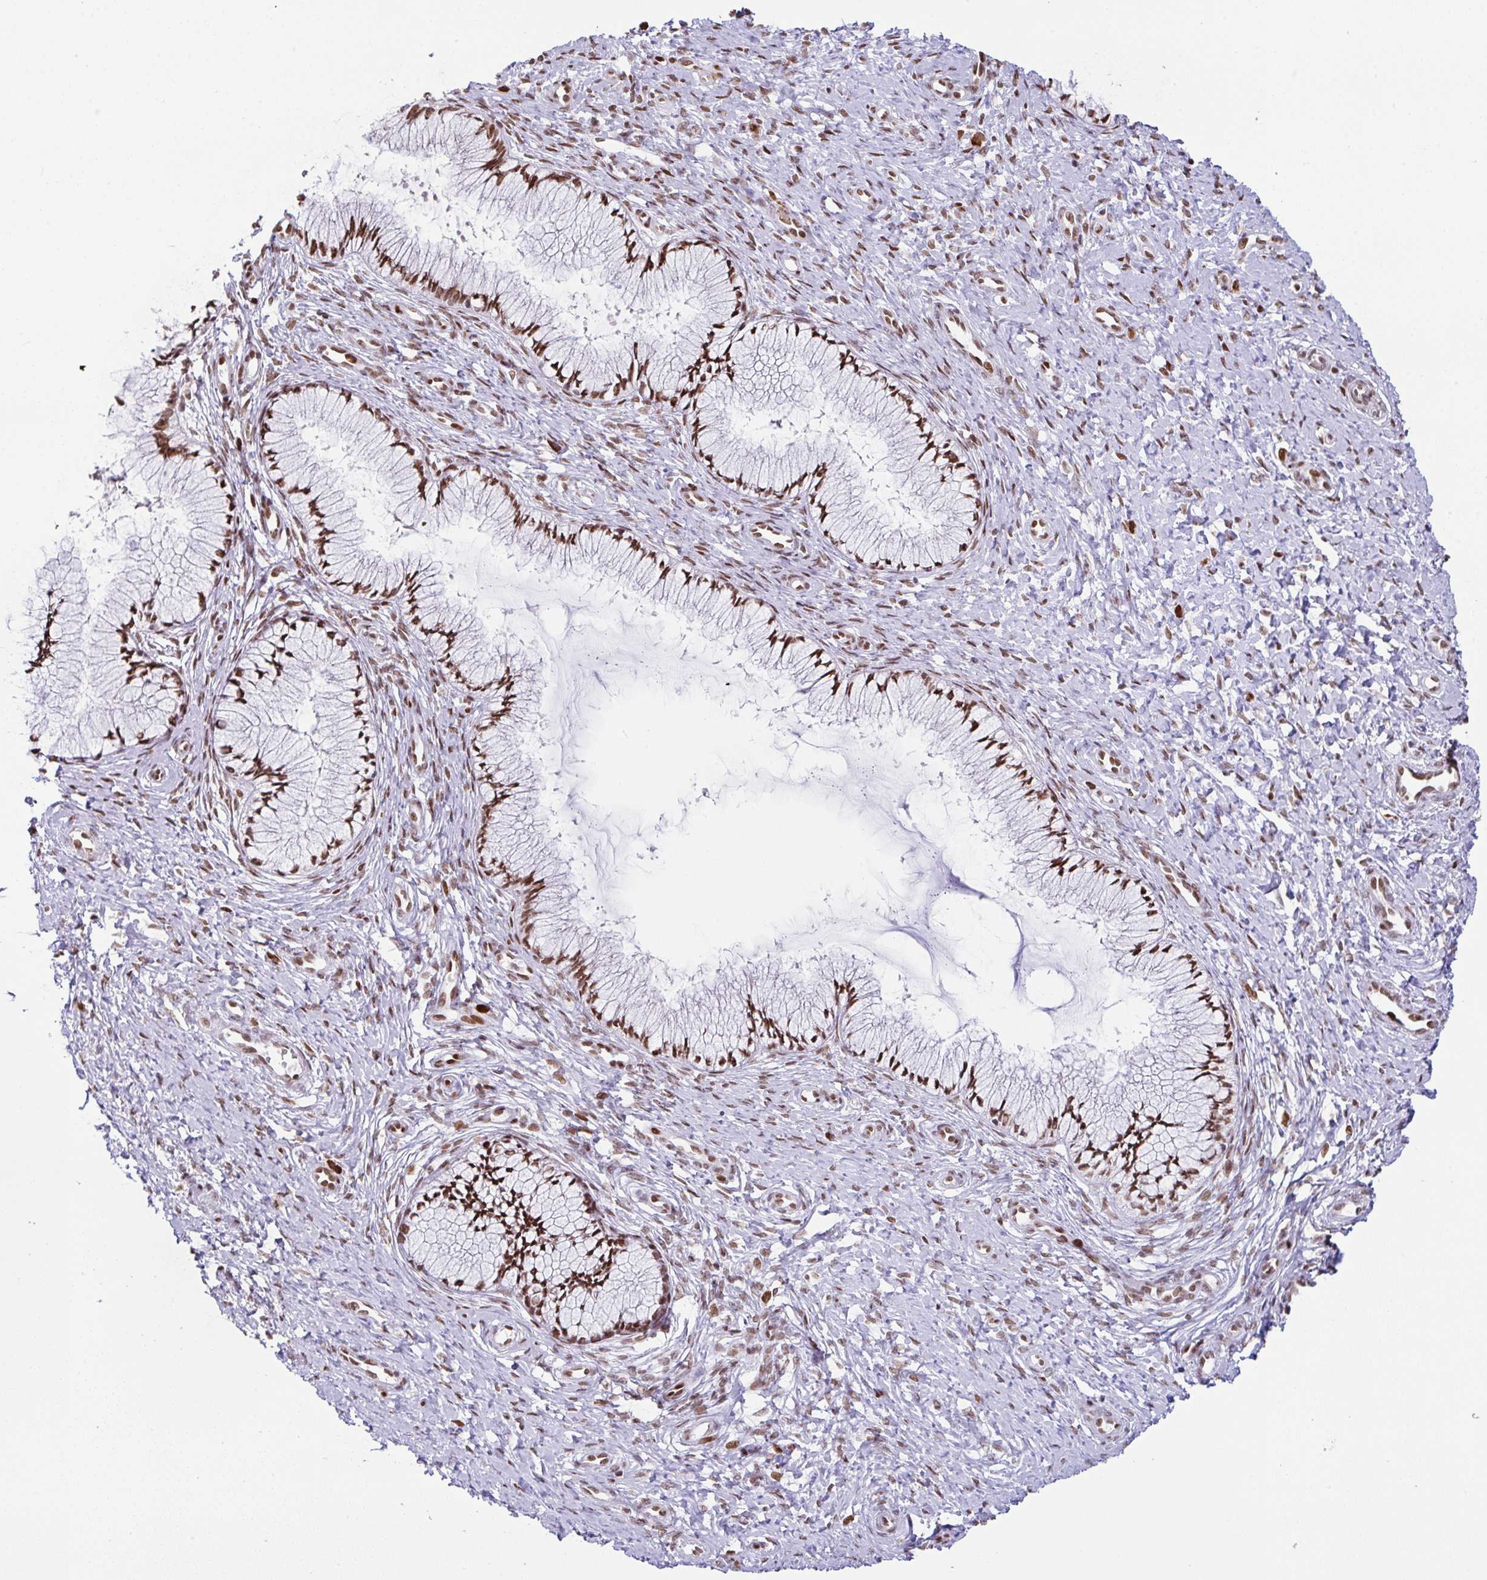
{"staining": {"intensity": "strong", "quantity": ">75%", "location": "nuclear"}, "tissue": "cervix", "cell_type": "Glandular cells", "image_type": "normal", "snomed": [{"axis": "morphology", "description": "Normal tissue, NOS"}, {"axis": "topography", "description": "Cervix"}], "caption": "The histopathology image demonstrates staining of unremarkable cervix, revealing strong nuclear protein expression (brown color) within glandular cells. (DAB (3,3'-diaminobenzidine) IHC with brightfield microscopy, high magnification).", "gene": "CLP1", "patient": {"sex": "female", "age": 37}}